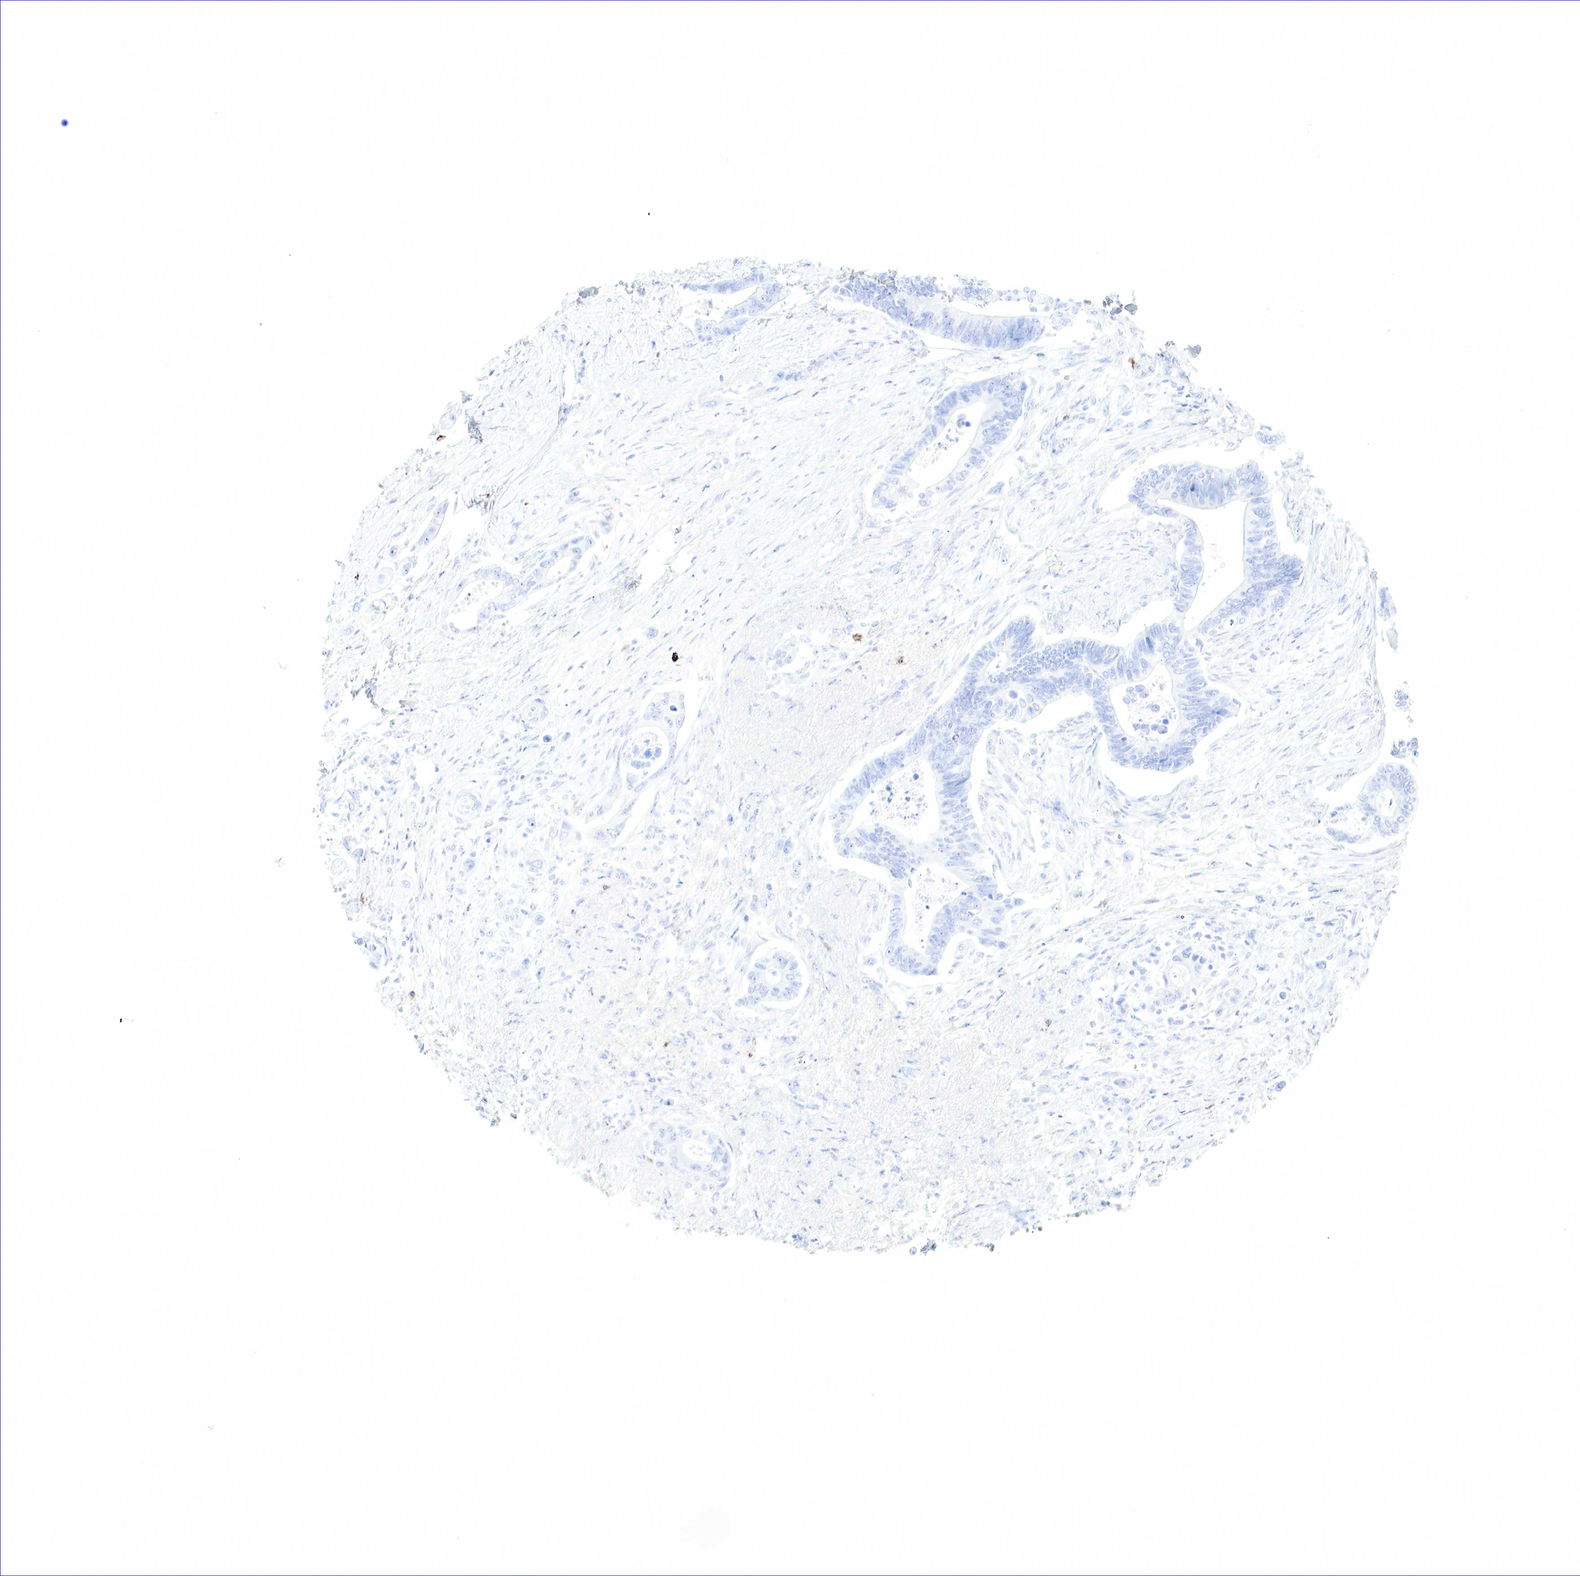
{"staining": {"intensity": "negative", "quantity": "none", "location": "none"}, "tissue": "pancreatic cancer", "cell_type": "Tumor cells", "image_type": "cancer", "snomed": [{"axis": "morphology", "description": "Adenocarcinoma, NOS"}, {"axis": "topography", "description": "Pancreas"}], "caption": "This histopathology image is of pancreatic adenocarcinoma stained with immunohistochemistry to label a protein in brown with the nuclei are counter-stained blue. There is no positivity in tumor cells.", "gene": "TNFRSF8", "patient": {"sex": "female", "age": 70}}